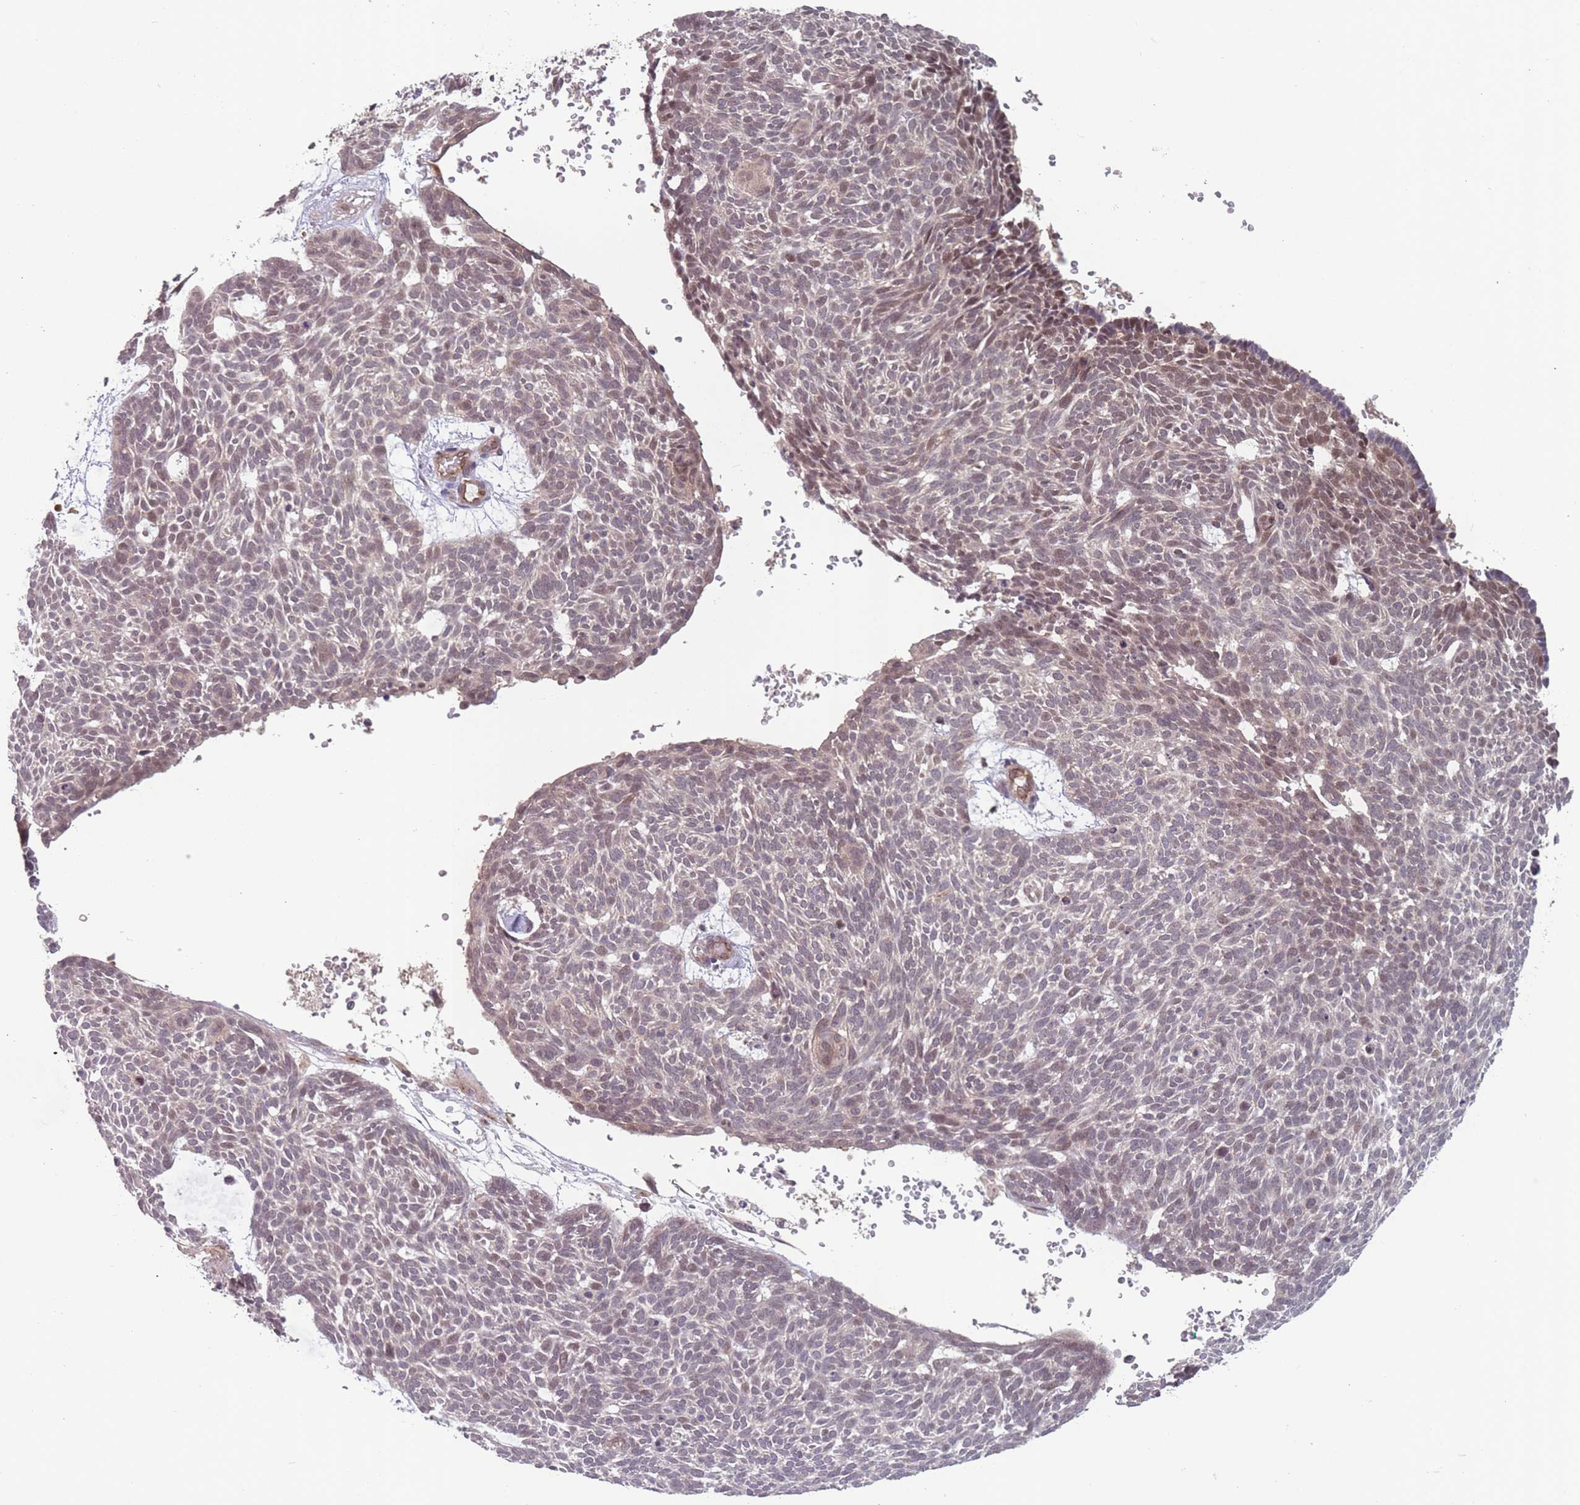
{"staining": {"intensity": "moderate", "quantity": "25%-75%", "location": "nuclear"}, "tissue": "skin cancer", "cell_type": "Tumor cells", "image_type": "cancer", "snomed": [{"axis": "morphology", "description": "Basal cell carcinoma"}, {"axis": "topography", "description": "Skin"}], "caption": "Skin cancer stained with a protein marker reveals moderate staining in tumor cells.", "gene": "CNTRL", "patient": {"sex": "male", "age": 61}}